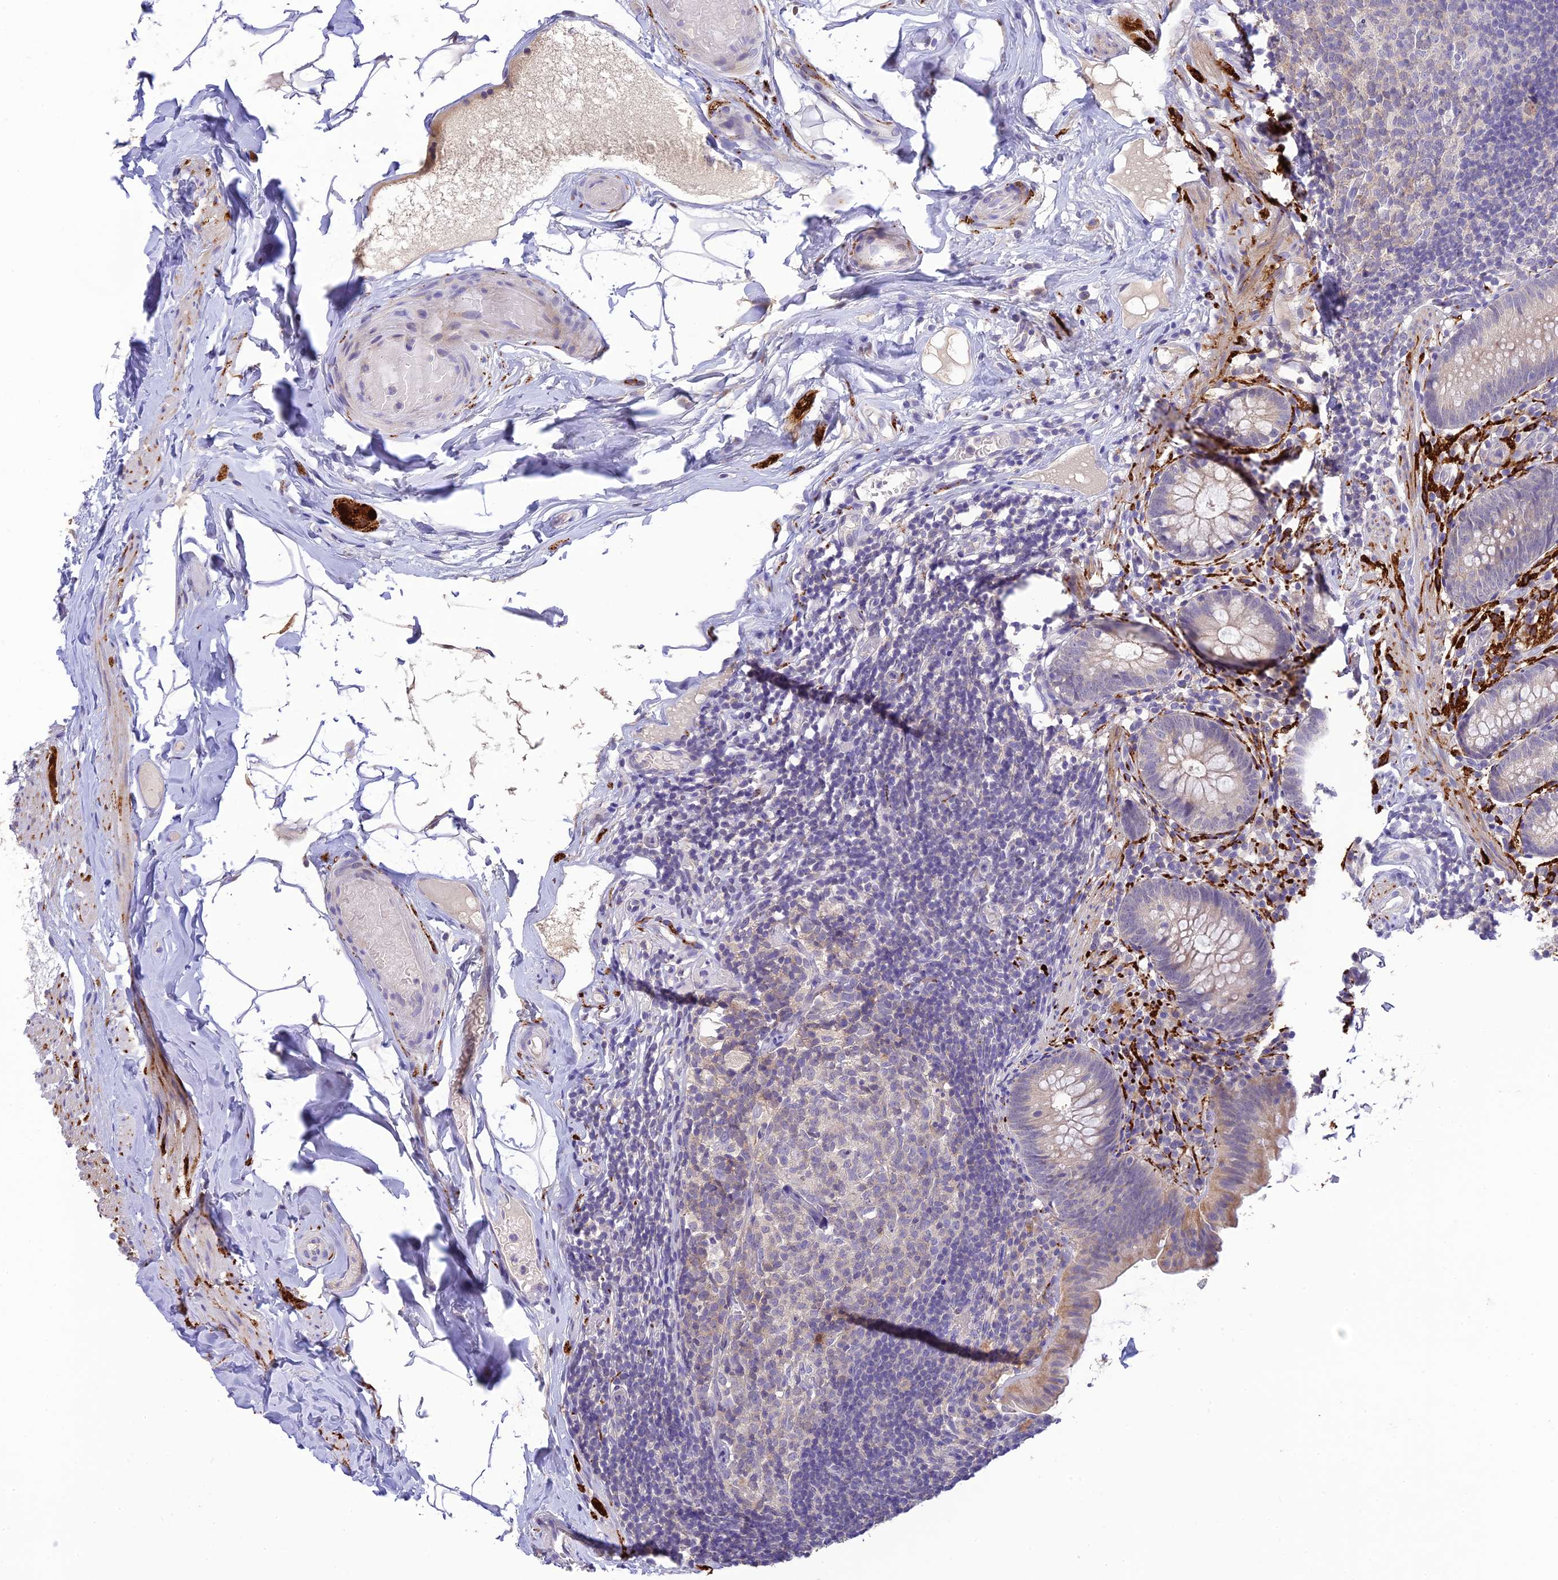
{"staining": {"intensity": "weak", "quantity": "<25%", "location": "cytoplasmic/membranous"}, "tissue": "appendix", "cell_type": "Glandular cells", "image_type": "normal", "snomed": [{"axis": "morphology", "description": "Normal tissue, NOS"}, {"axis": "topography", "description": "Appendix"}], "caption": "An image of appendix stained for a protein exhibits no brown staining in glandular cells. Nuclei are stained in blue.", "gene": "XPO7", "patient": {"sex": "male", "age": 55}}